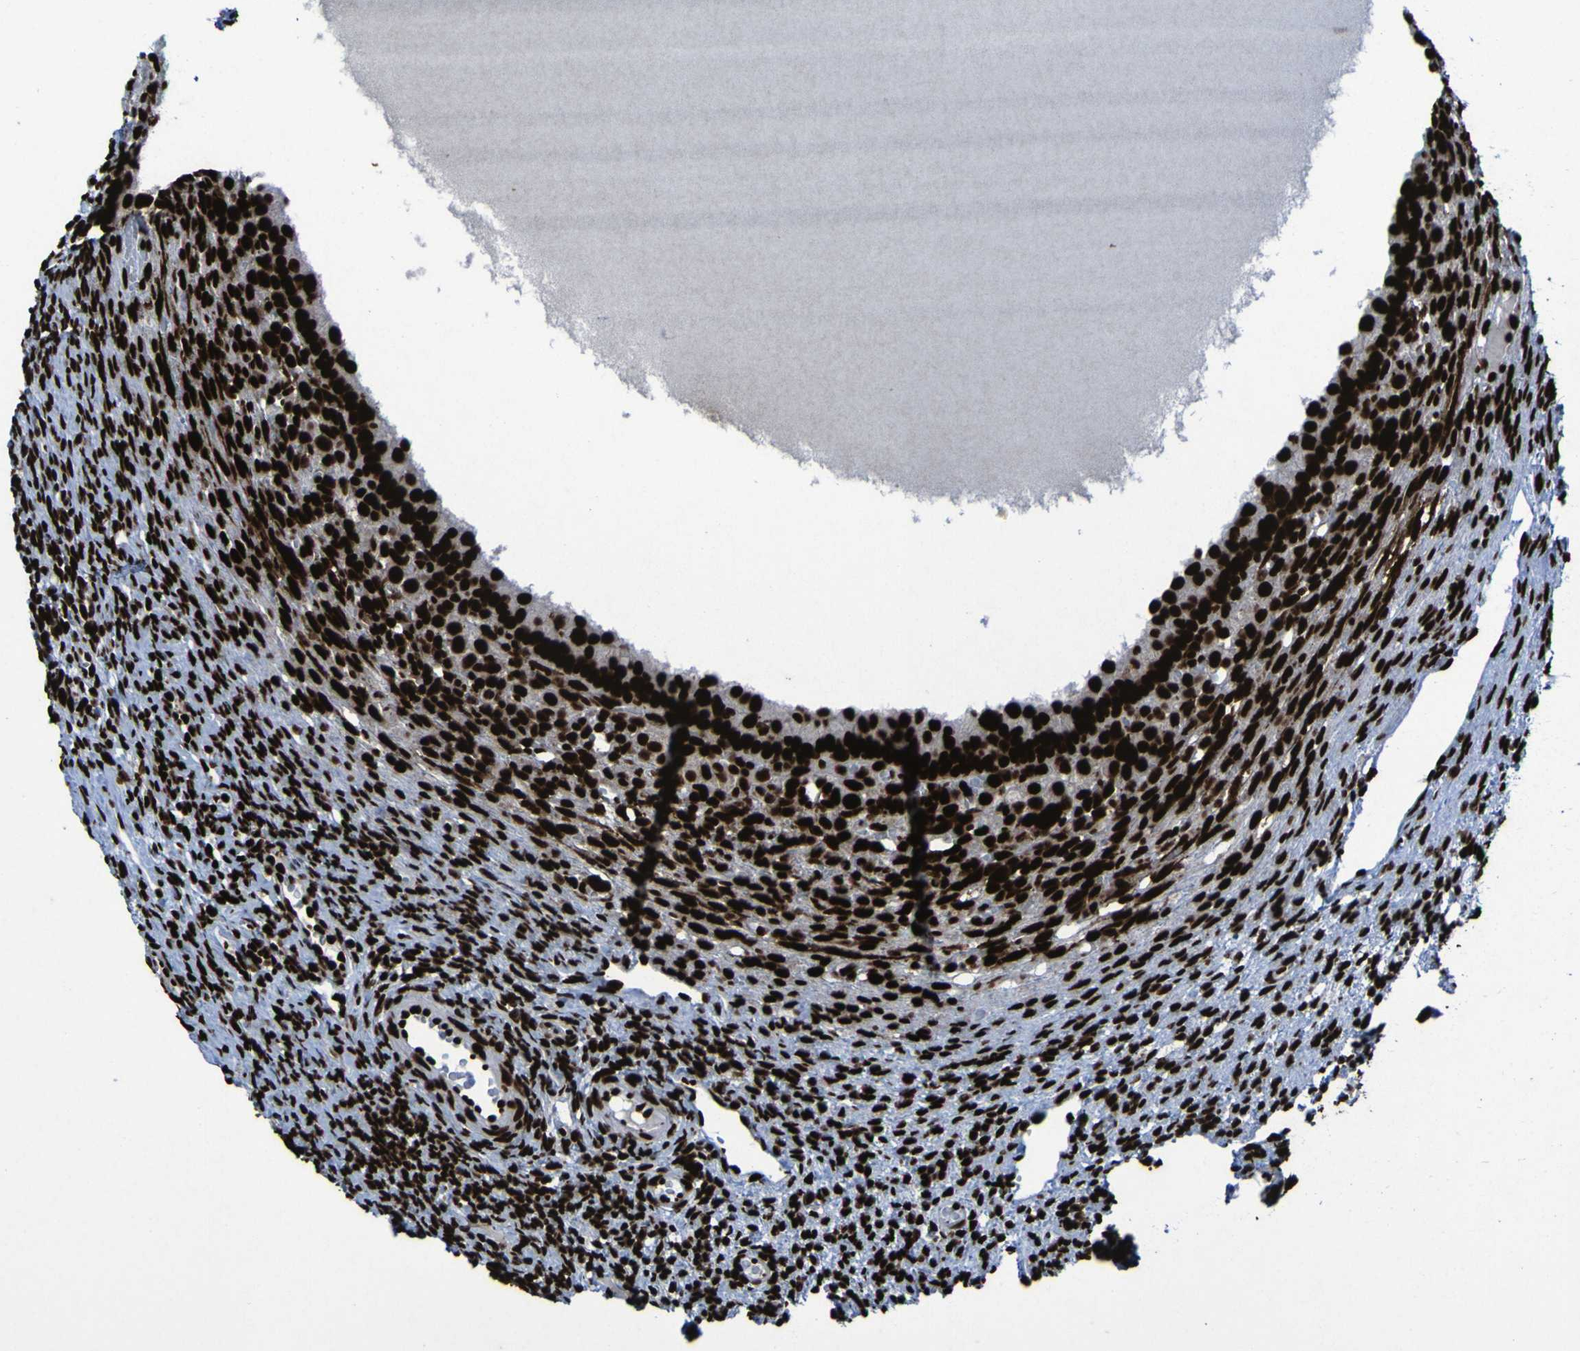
{"staining": {"intensity": "strong", "quantity": ">75%", "location": "nuclear"}, "tissue": "ovary", "cell_type": "Ovarian stroma cells", "image_type": "normal", "snomed": [{"axis": "morphology", "description": "Normal tissue, NOS"}, {"axis": "topography", "description": "Ovary"}], "caption": "IHC (DAB (3,3'-diaminobenzidine)) staining of unremarkable ovary demonstrates strong nuclear protein expression in approximately >75% of ovarian stroma cells.", "gene": "NPM1", "patient": {"sex": "female", "age": 33}}